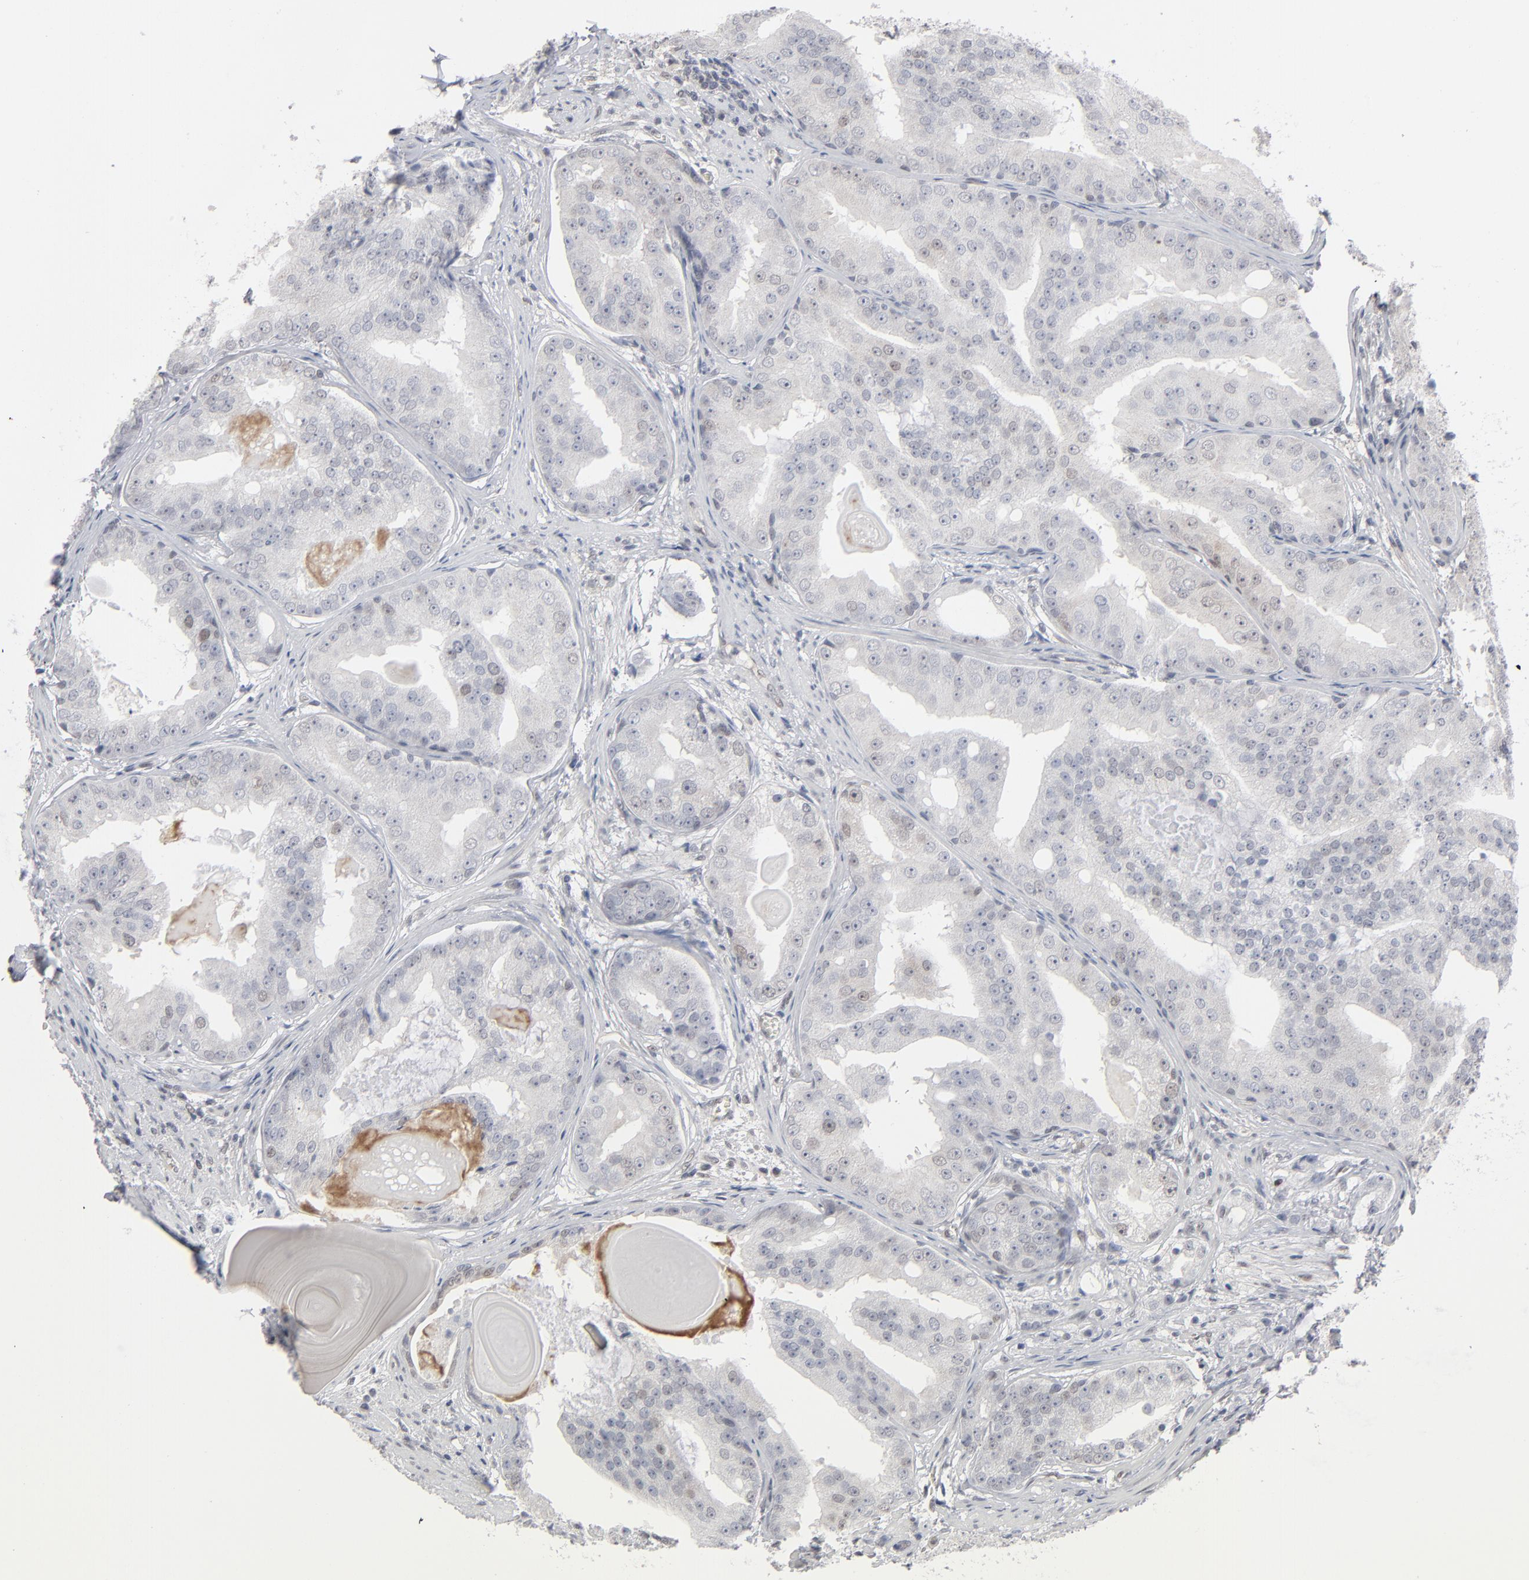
{"staining": {"intensity": "weak", "quantity": "<25%", "location": "cytoplasmic/membranous,nuclear"}, "tissue": "prostate cancer", "cell_type": "Tumor cells", "image_type": "cancer", "snomed": [{"axis": "morphology", "description": "Adenocarcinoma, High grade"}, {"axis": "topography", "description": "Prostate"}], "caption": "Tumor cells show no significant protein expression in prostate cancer.", "gene": "IRF9", "patient": {"sex": "male", "age": 68}}